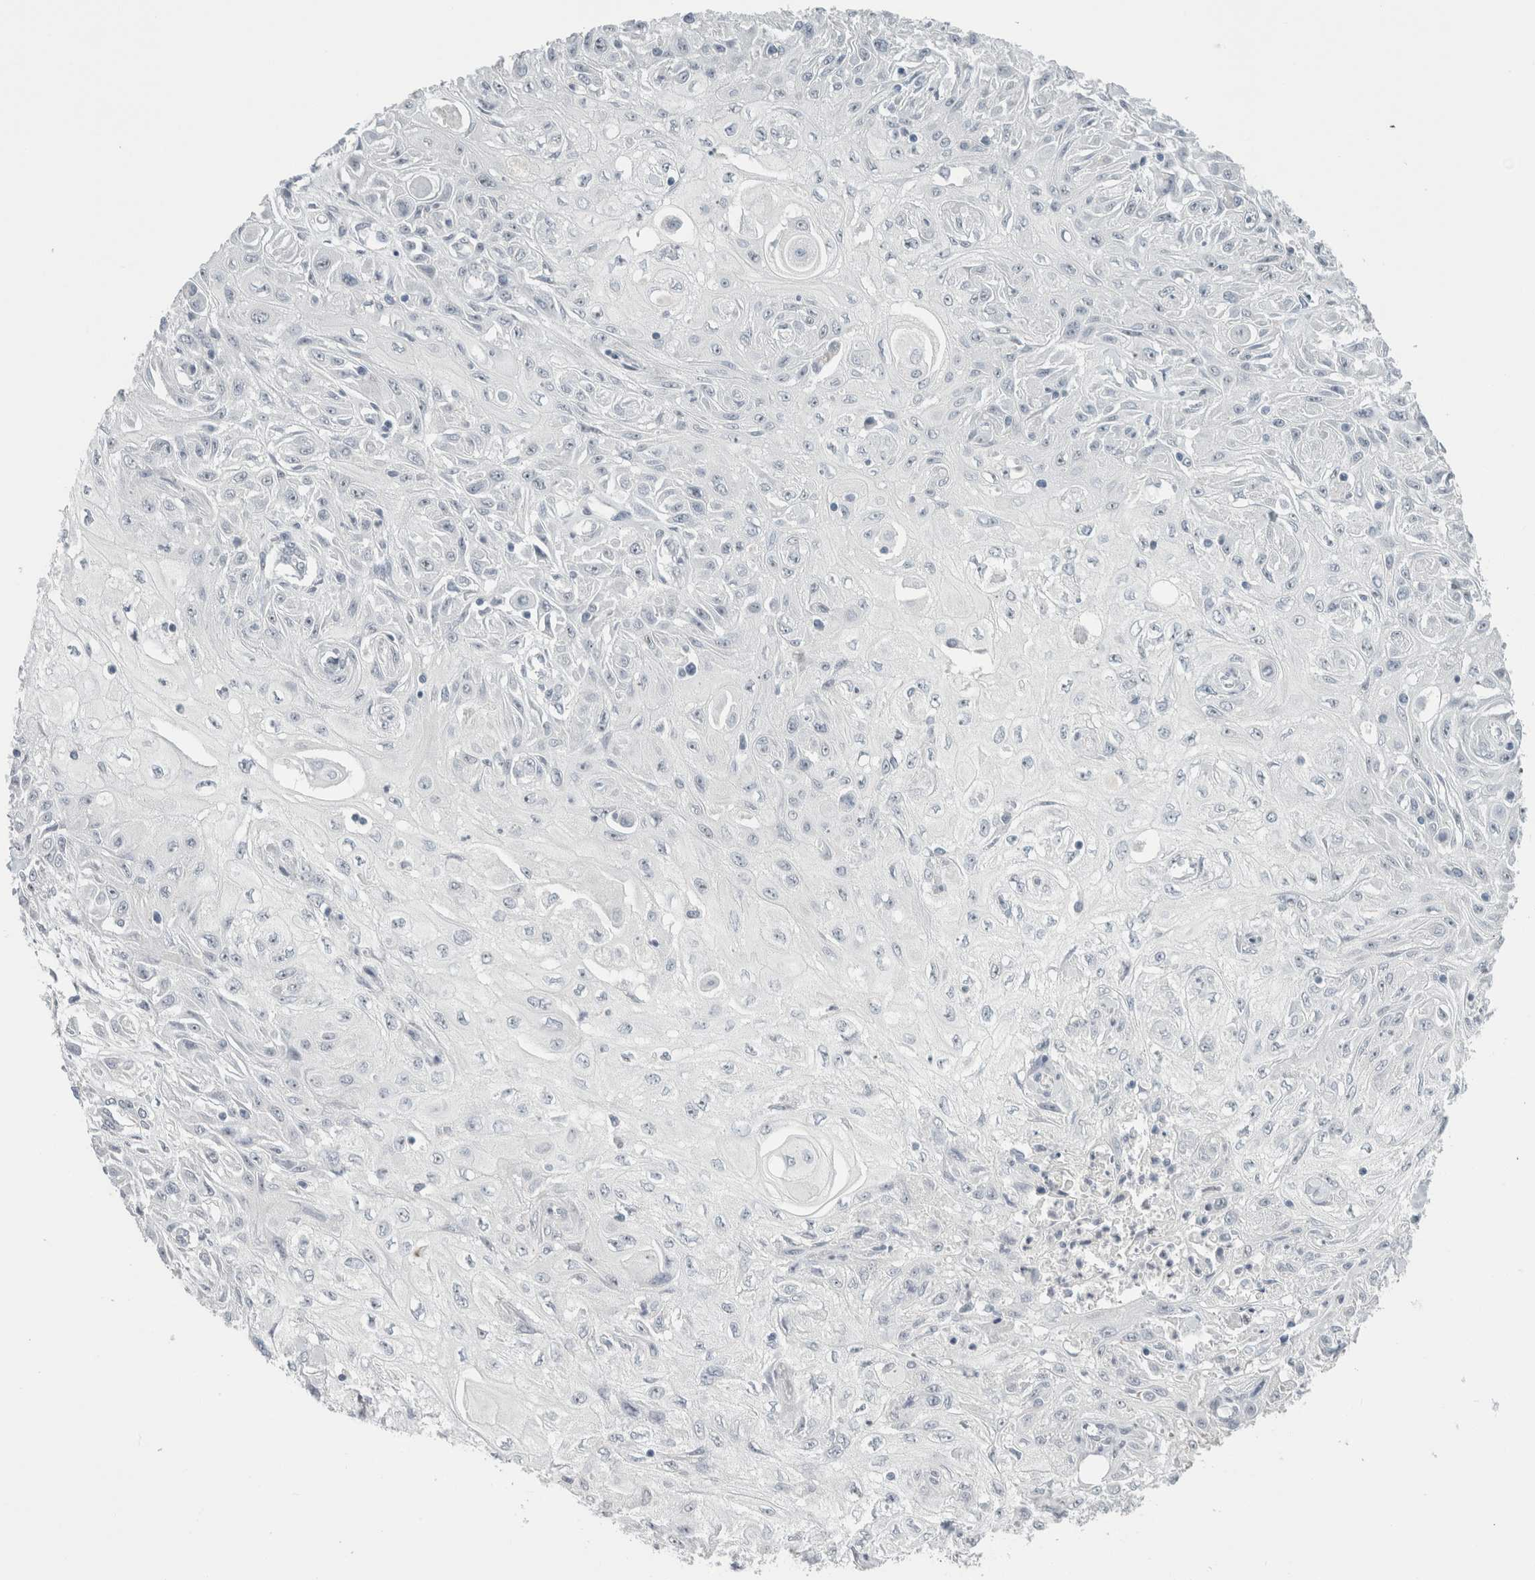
{"staining": {"intensity": "negative", "quantity": "none", "location": "none"}, "tissue": "skin cancer", "cell_type": "Tumor cells", "image_type": "cancer", "snomed": [{"axis": "morphology", "description": "Squamous cell carcinoma, NOS"}, {"axis": "morphology", "description": "Squamous cell carcinoma, metastatic, NOS"}, {"axis": "topography", "description": "Skin"}, {"axis": "topography", "description": "Lymph node"}], "caption": "Immunohistochemistry (IHC) histopathology image of human skin squamous cell carcinoma stained for a protein (brown), which demonstrates no positivity in tumor cells. The staining is performed using DAB (3,3'-diaminobenzidine) brown chromogen with nuclei counter-stained in using hematoxylin.", "gene": "FMR1NB", "patient": {"sex": "male", "age": 75}}